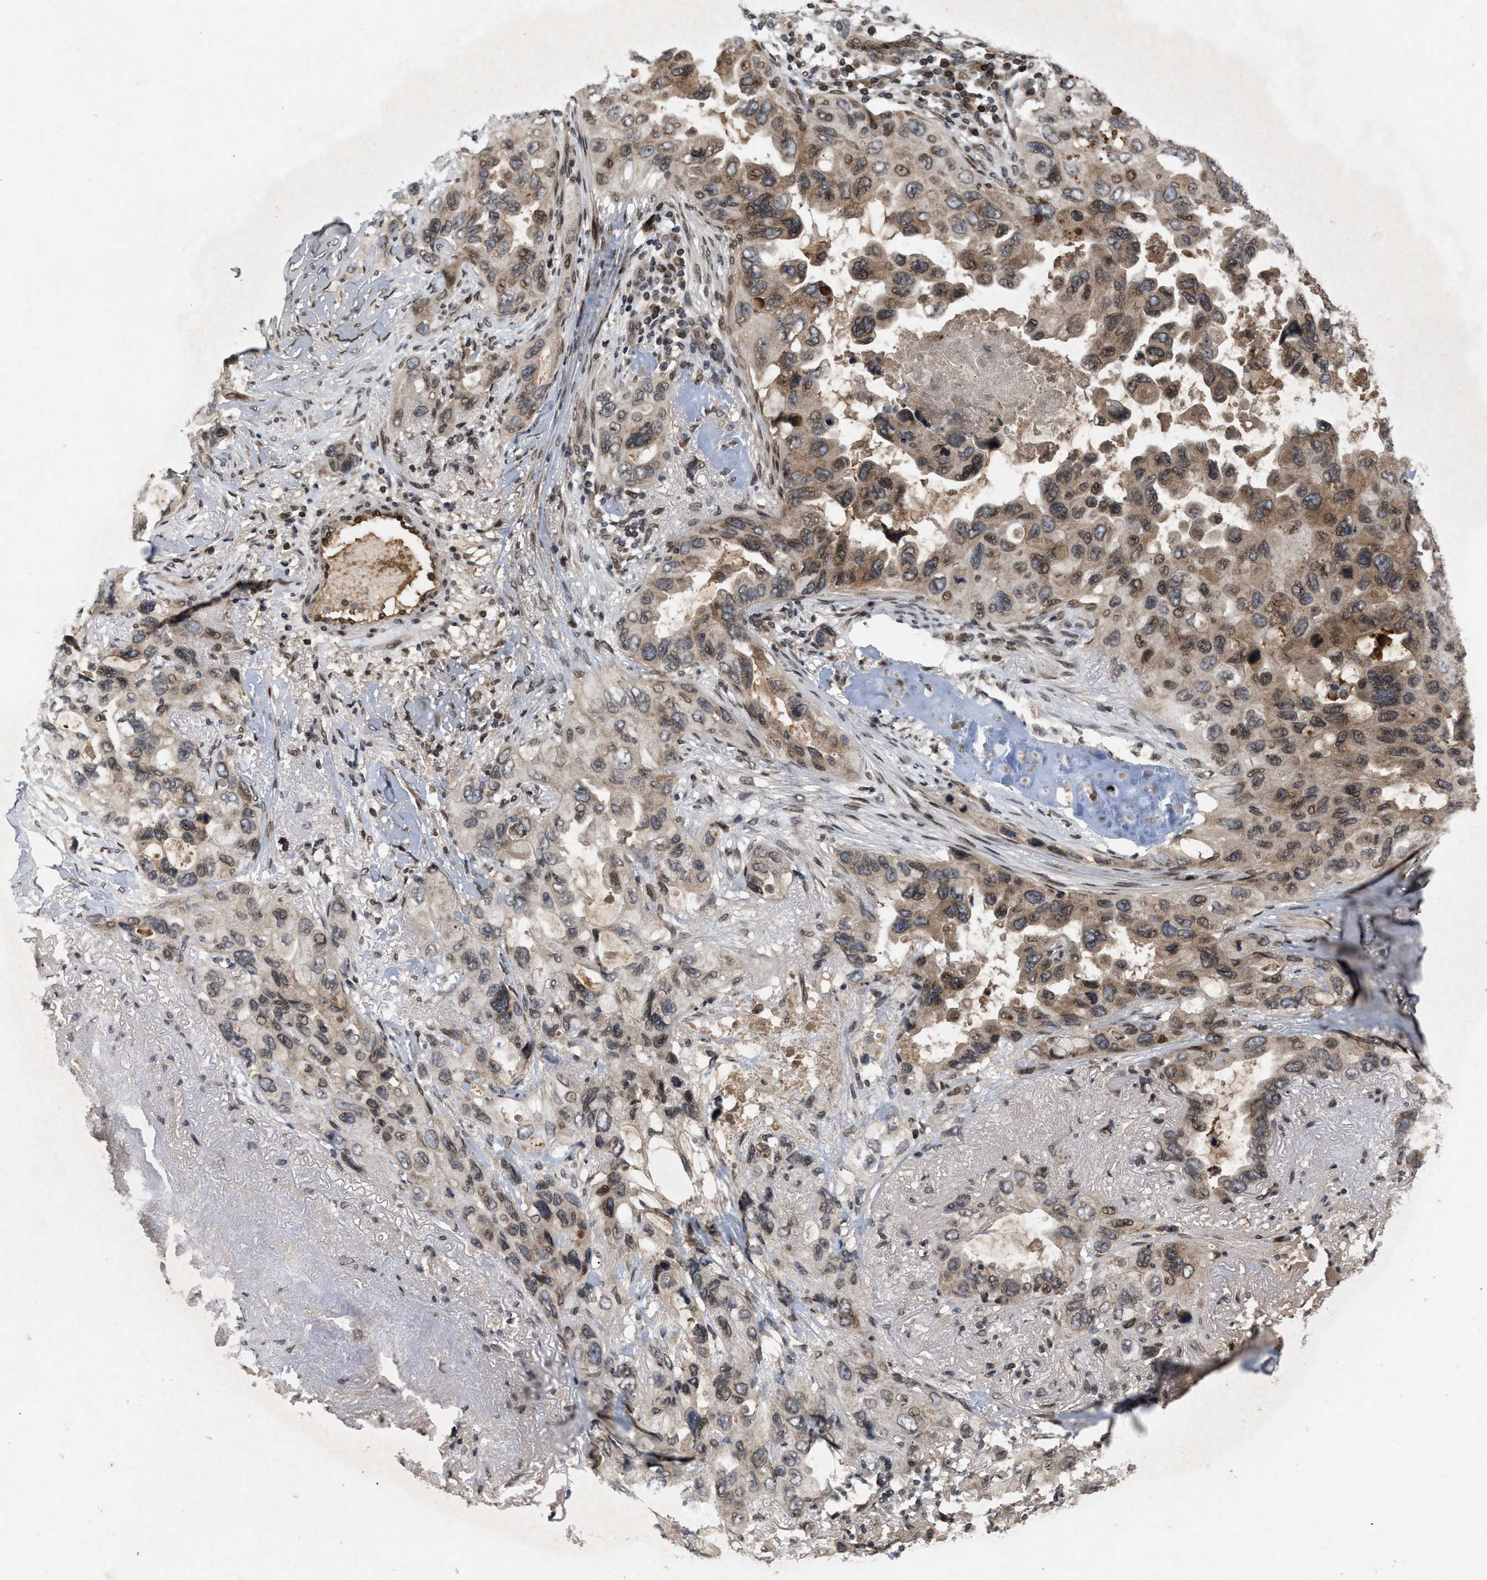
{"staining": {"intensity": "moderate", "quantity": ">75%", "location": "cytoplasmic/membranous,nuclear"}, "tissue": "lung cancer", "cell_type": "Tumor cells", "image_type": "cancer", "snomed": [{"axis": "morphology", "description": "Squamous cell carcinoma, NOS"}, {"axis": "topography", "description": "Lung"}], "caption": "Protein analysis of lung cancer tissue displays moderate cytoplasmic/membranous and nuclear staining in approximately >75% of tumor cells. Using DAB (3,3'-diaminobenzidine) (brown) and hematoxylin (blue) stains, captured at high magnification using brightfield microscopy.", "gene": "CRY1", "patient": {"sex": "female", "age": 73}}